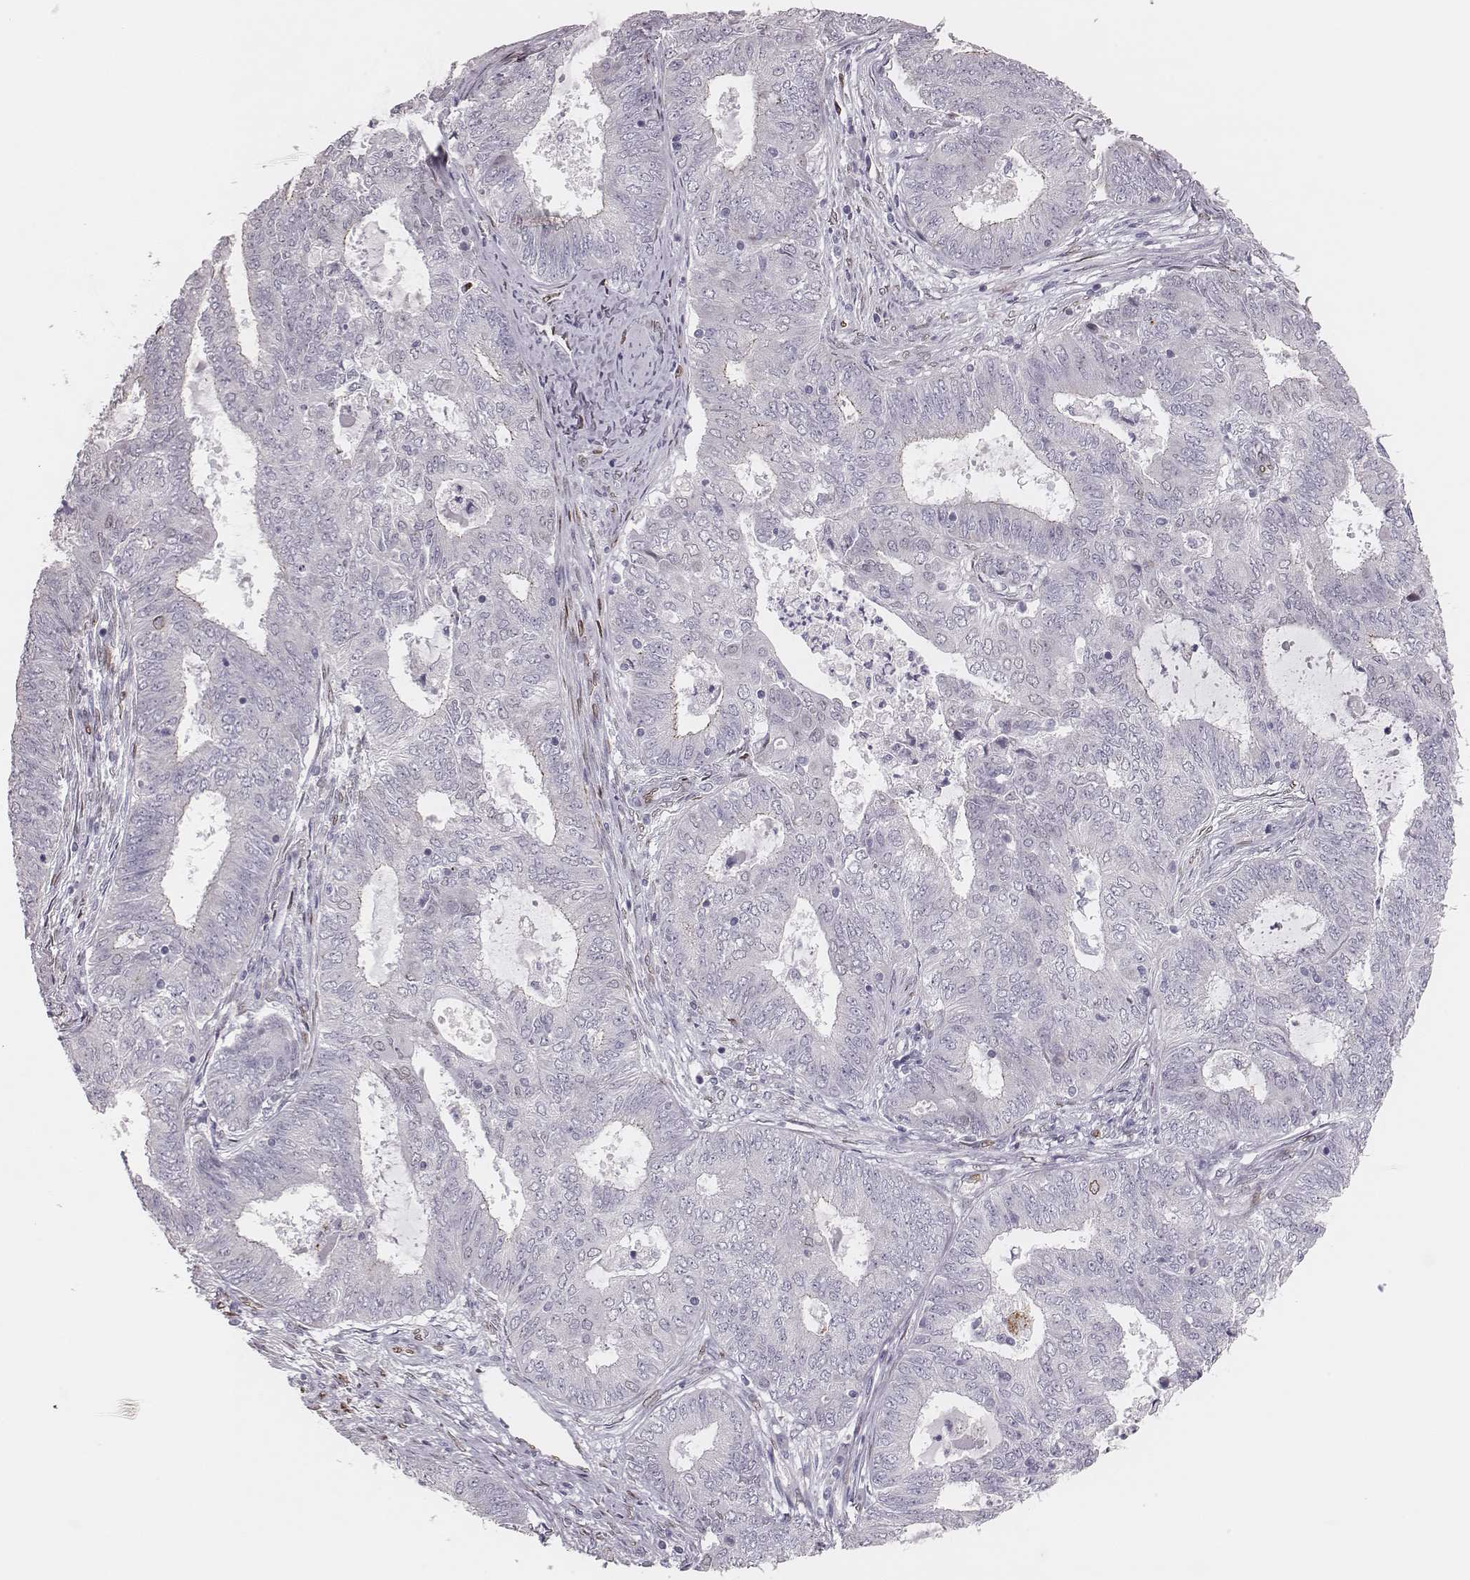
{"staining": {"intensity": "negative", "quantity": "none", "location": "none"}, "tissue": "endometrial cancer", "cell_type": "Tumor cells", "image_type": "cancer", "snomed": [{"axis": "morphology", "description": "Adenocarcinoma, NOS"}, {"axis": "topography", "description": "Endometrium"}], "caption": "Immunohistochemistry (IHC) image of human adenocarcinoma (endometrial) stained for a protein (brown), which shows no expression in tumor cells.", "gene": "ADGRF4", "patient": {"sex": "female", "age": 62}}